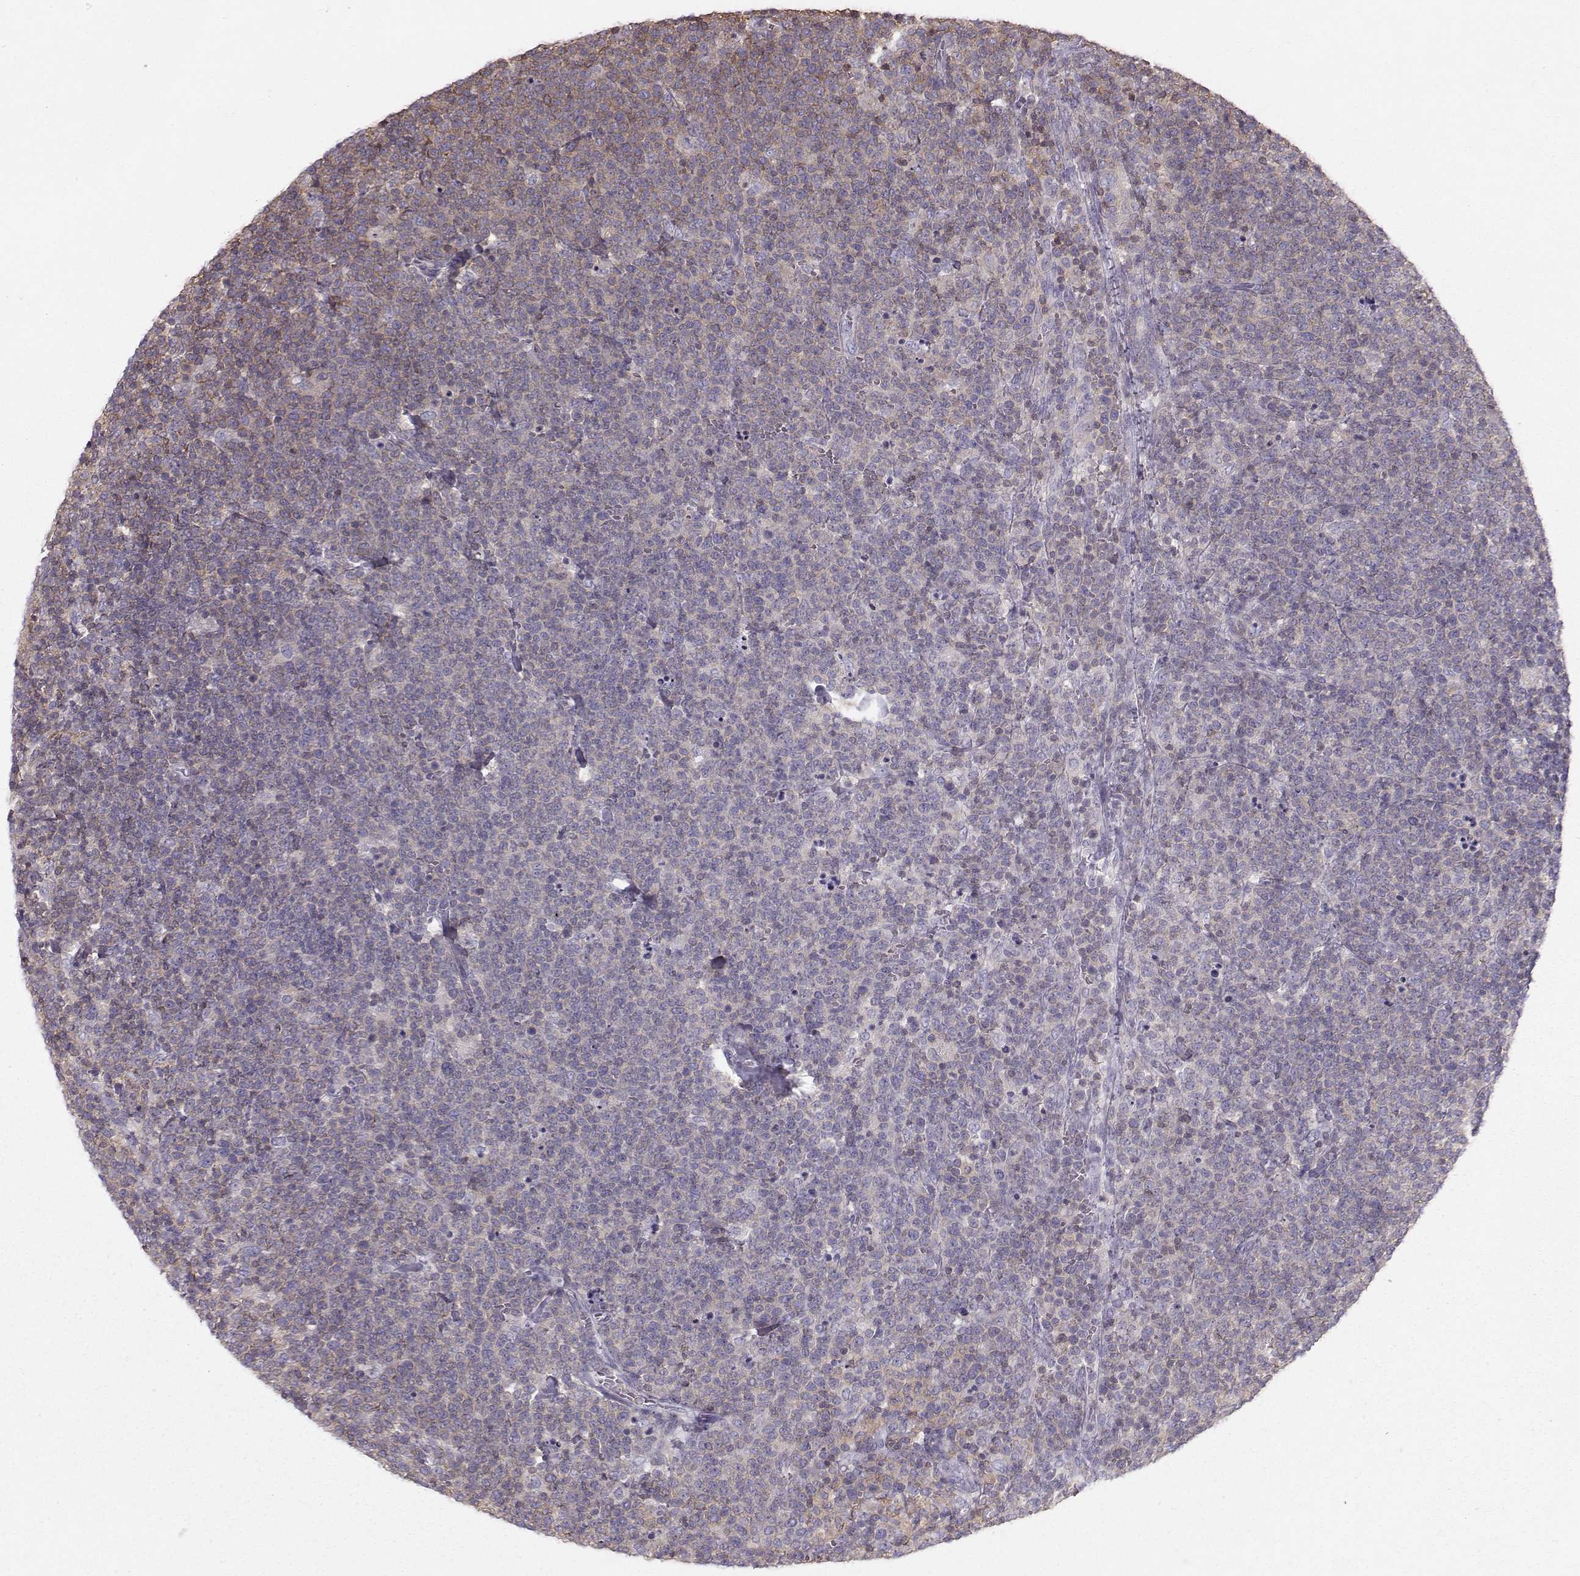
{"staining": {"intensity": "moderate", "quantity": "<25%", "location": "cytoplasmic/membranous"}, "tissue": "lymphoma", "cell_type": "Tumor cells", "image_type": "cancer", "snomed": [{"axis": "morphology", "description": "Malignant lymphoma, non-Hodgkin's type, High grade"}, {"axis": "topography", "description": "Lymph node"}], "caption": "The immunohistochemical stain shows moderate cytoplasmic/membranous staining in tumor cells of lymphoma tissue. Using DAB (brown) and hematoxylin (blue) stains, captured at high magnification using brightfield microscopy.", "gene": "ZBTB32", "patient": {"sex": "male", "age": 61}}